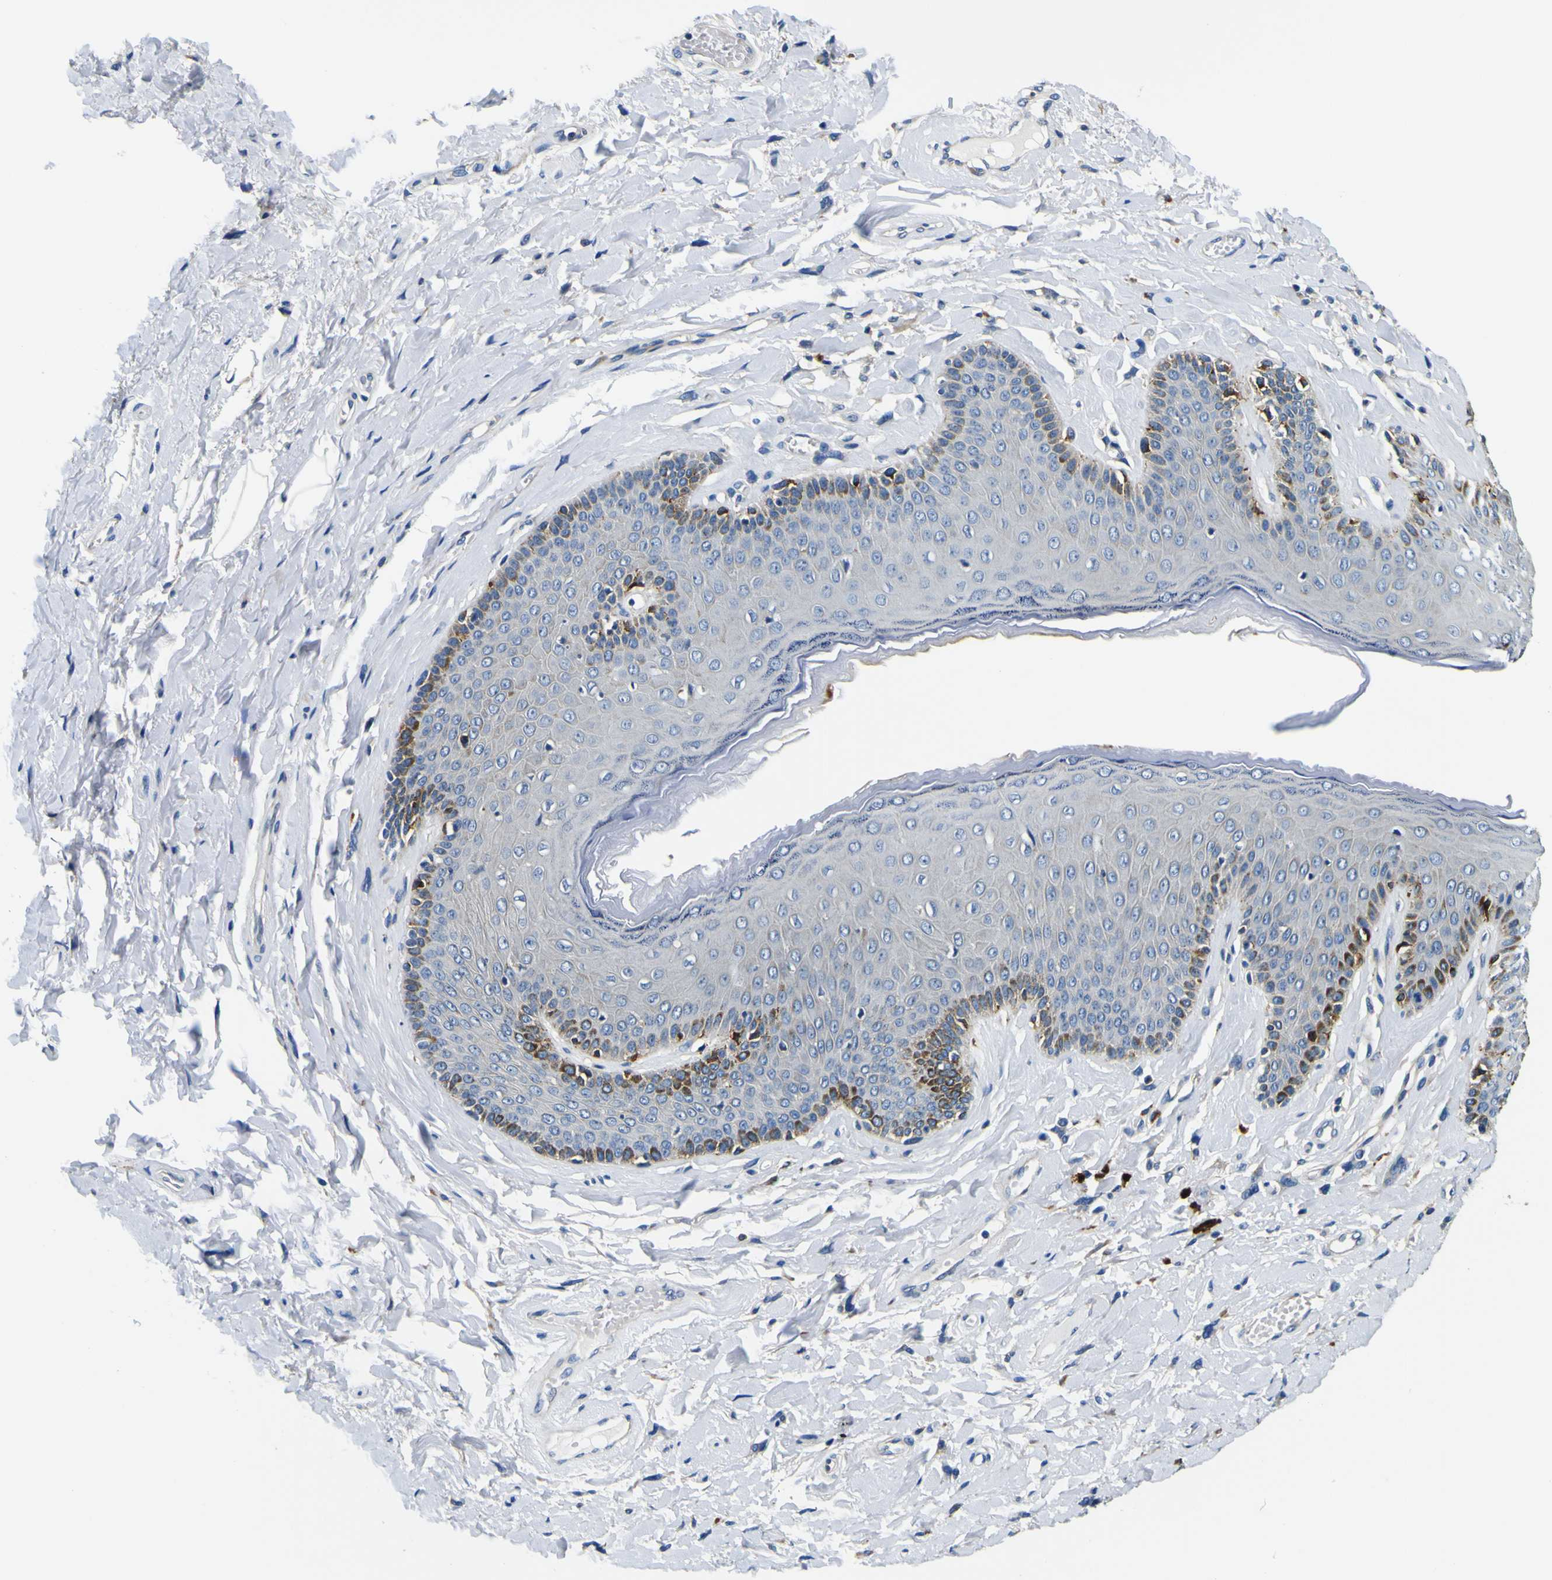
{"staining": {"intensity": "moderate", "quantity": "<25%", "location": "cytoplasmic/membranous"}, "tissue": "skin", "cell_type": "Epidermal cells", "image_type": "normal", "snomed": [{"axis": "morphology", "description": "Normal tissue, NOS"}, {"axis": "topography", "description": "Anal"}], "caption": "DAB (3,3'-diaminobenzidine) immunohistochemical staining of normal human skin displays moderate cytoplasmic/membranous protein staining in about <25% of epidermal cells.", "gene": "CLSTN1", "patient": {"sex": "male", "age": 69}}